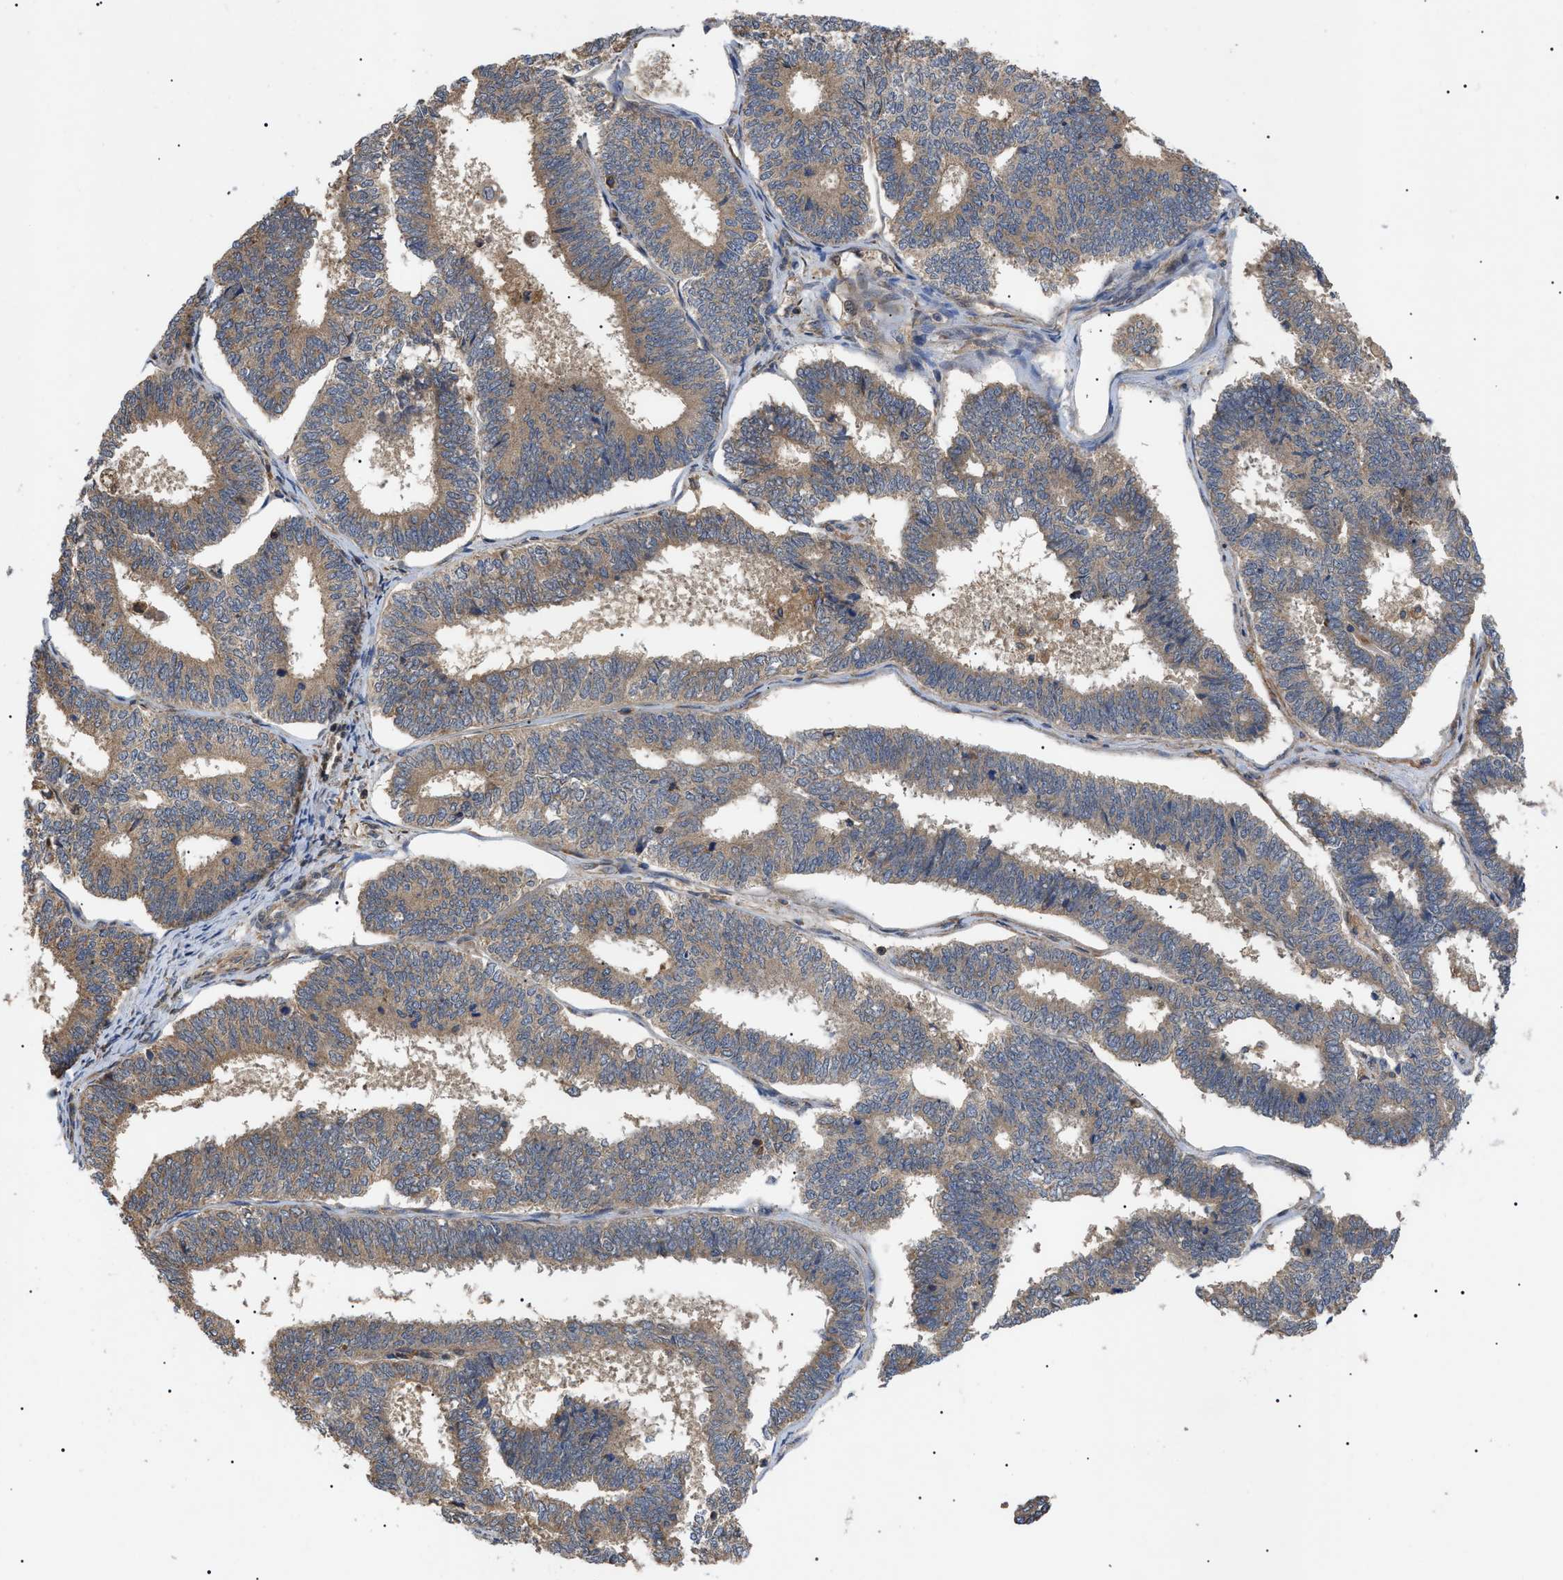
{"staining": {"intensity": "strong", "quantity": ">75%", "location": "cytoplasmic/membranous"}, "tissue": "endometrial cancer", "cell_type": "Tumor cells", "image_type": "cancer", "snomed": [{"axis": "morphology", "description": "Adenocarcinoma, NOS"}, {"axis": "topography", "description": "Endometrium"}], "caption": "Endometrial cancer (adenocarcinoma) stained with a brown dye displays strong cytoplasmic/membranous positive expression in about >75% of tumor cells.", "gene": "ASTL", "patient": {"sex": "female", "age": 70}}